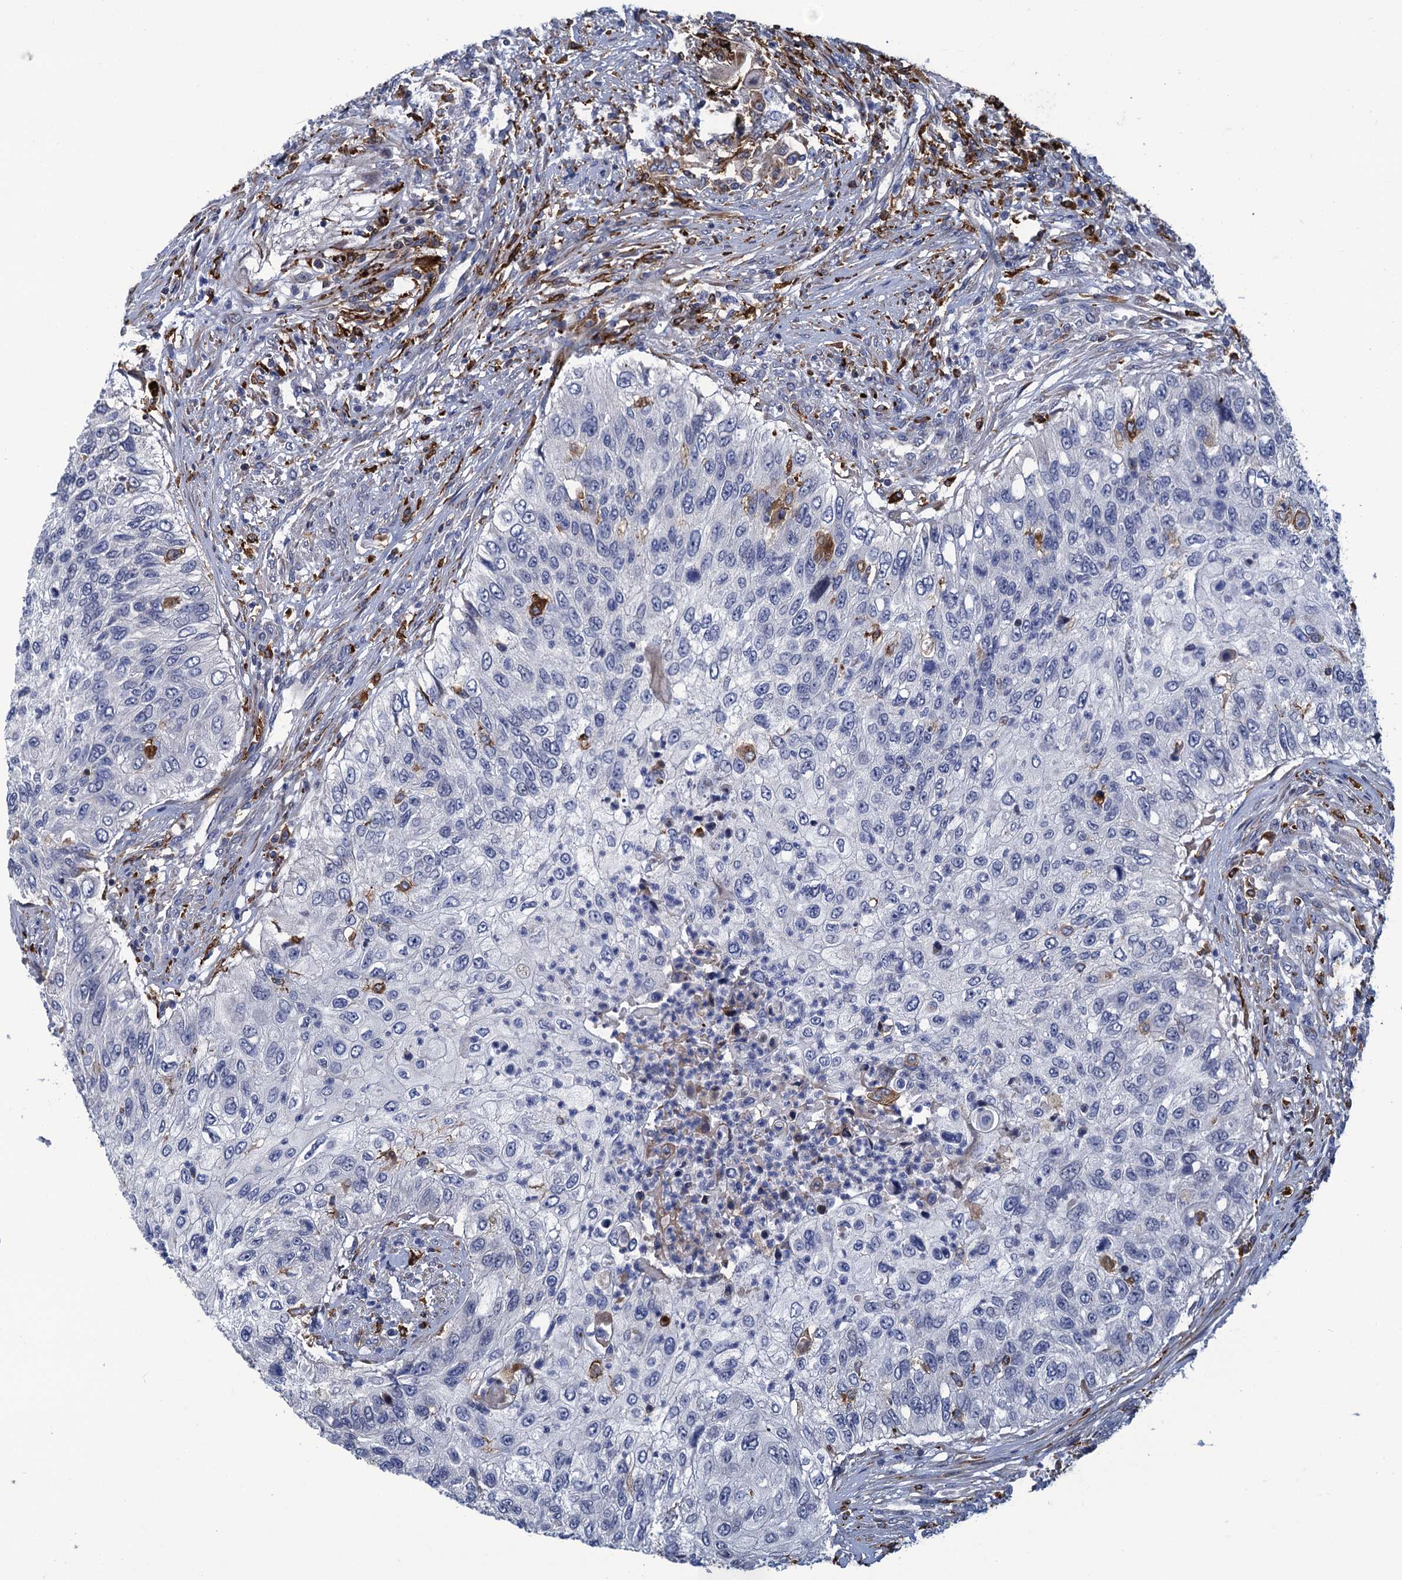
{"staining": {"intensity": "negative", "quantity": "none", "location": "none"}, "tissue": "urothelial cancer", "cell_type": "Tumor cells", "image_type": "cancer", "snomed": [{"axis": "morphology", "description": "Urothelial carcinoma, High grade"}, {"axis": "topography", "description": "Urinary bladder"}], "caption": "High-grade urothelial carcinoma was stained to show a protein in brown. There is no significant staining in tumor cells.", "gene": "DNHD1", "patient": {"sex": "female", "age": 60}}